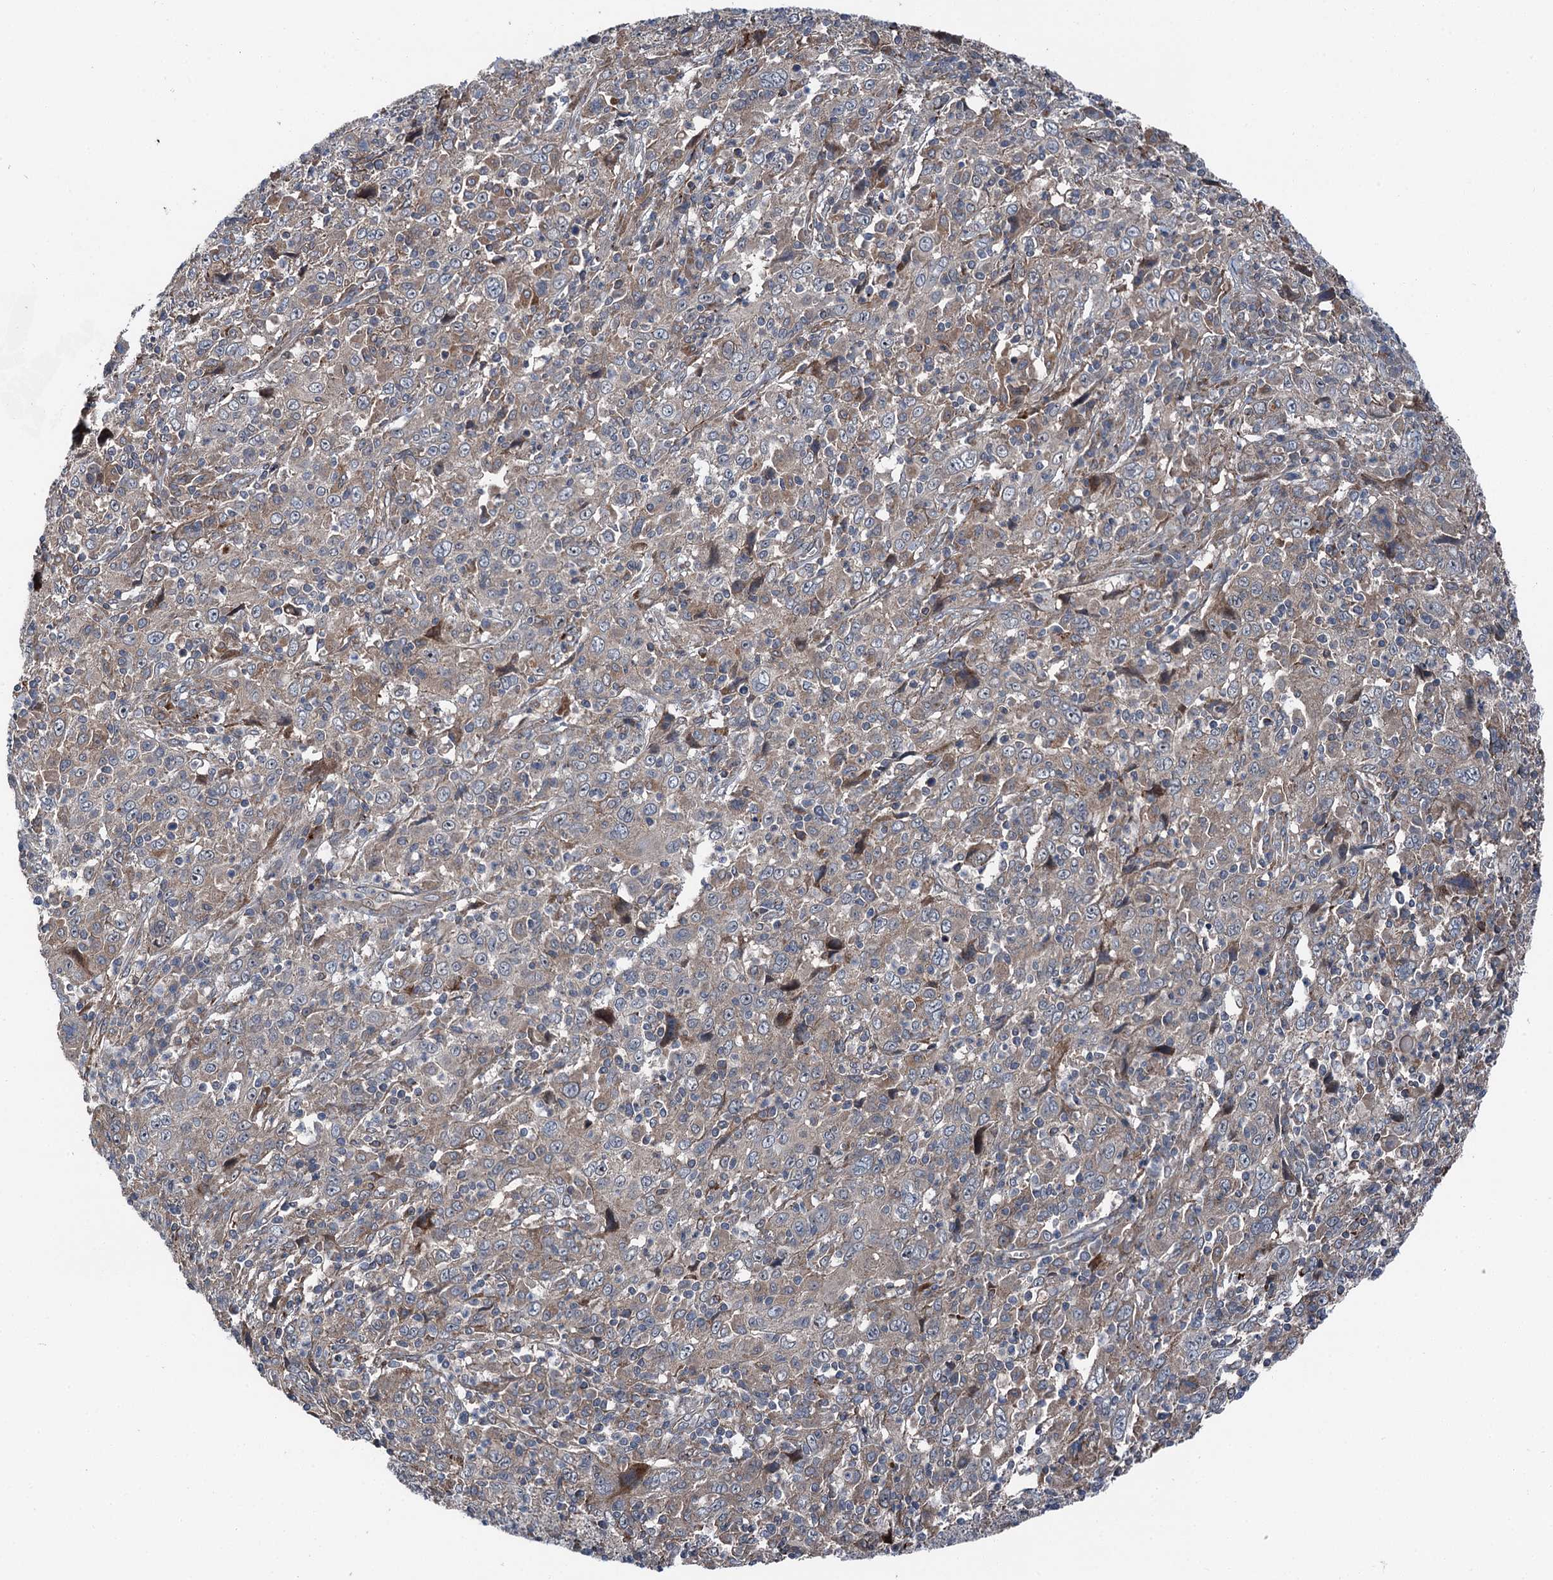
{"staining": {"intensity": "weak", "quantity": "25%-75%", "location": "cytoplasmic/membranous"}, "tissue": "cervical cancer", "cell_type": "Tumor cells", "image_type": "cancer", "snomed": [{"axis": "morphology", "description": "Squamous cell carcinoma, NOS"}, {"axis": "topography", "description": "Cervix"}], "caption": "Immunohistochemical staining of human cervical cancer (squamous cell carcinoma) shows weak cytoplasmic/membranous protein positivity in approximately 25%-75% of tumor cells. (DAB (3,3'-diaminobenzidine) IHC with brightfield microscopy, high magnification).", "gene": "POLR1D", "patient": {"sex": "female", "age": 46}}